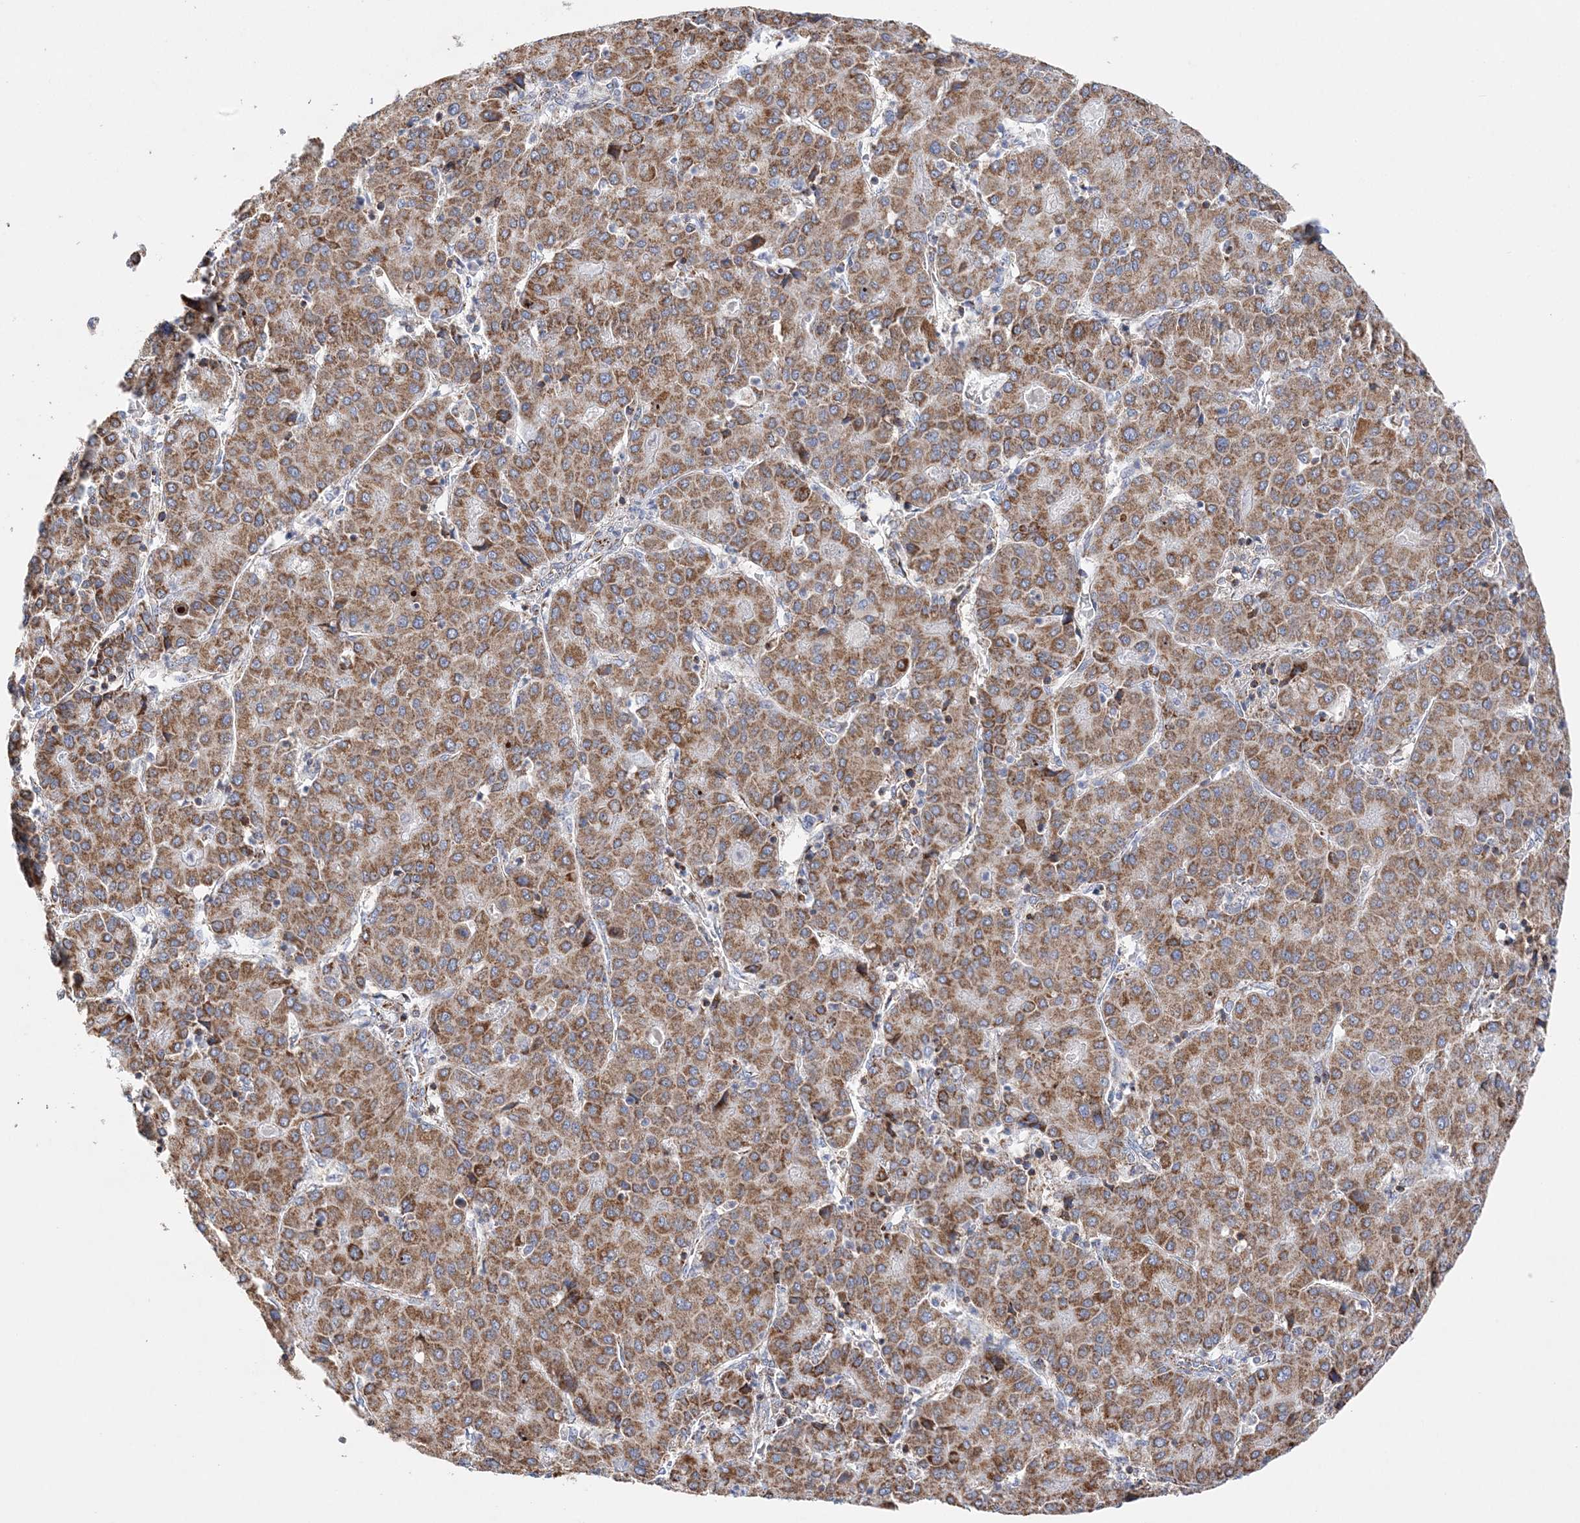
{"staining": {"intensity": "moderate", "quantity": ">75%", "location": "cytoplasmic/membranous"}, "tissue": "liver cancer", "cell_type": "Tumor cells", "image_type": "cancer", "snomed": [{"axis": "morphology", "description": "Carcinoma, Hepatocellular, NOS"}, {"axis": "topography", "description": "Liver"}], "caption": "Immunohistochemical staining of liver hepatocellular carcinoma reveals moderate cytoplasmic/membranous protein staining in approximately >75% of tumor cells. (DAB (3,3'-diaminobenzidine) IHC, brown staining for protein, blue staining for nuclei).", "gene": "TTC32", "patient": {"sex": "male", "age": 65}}